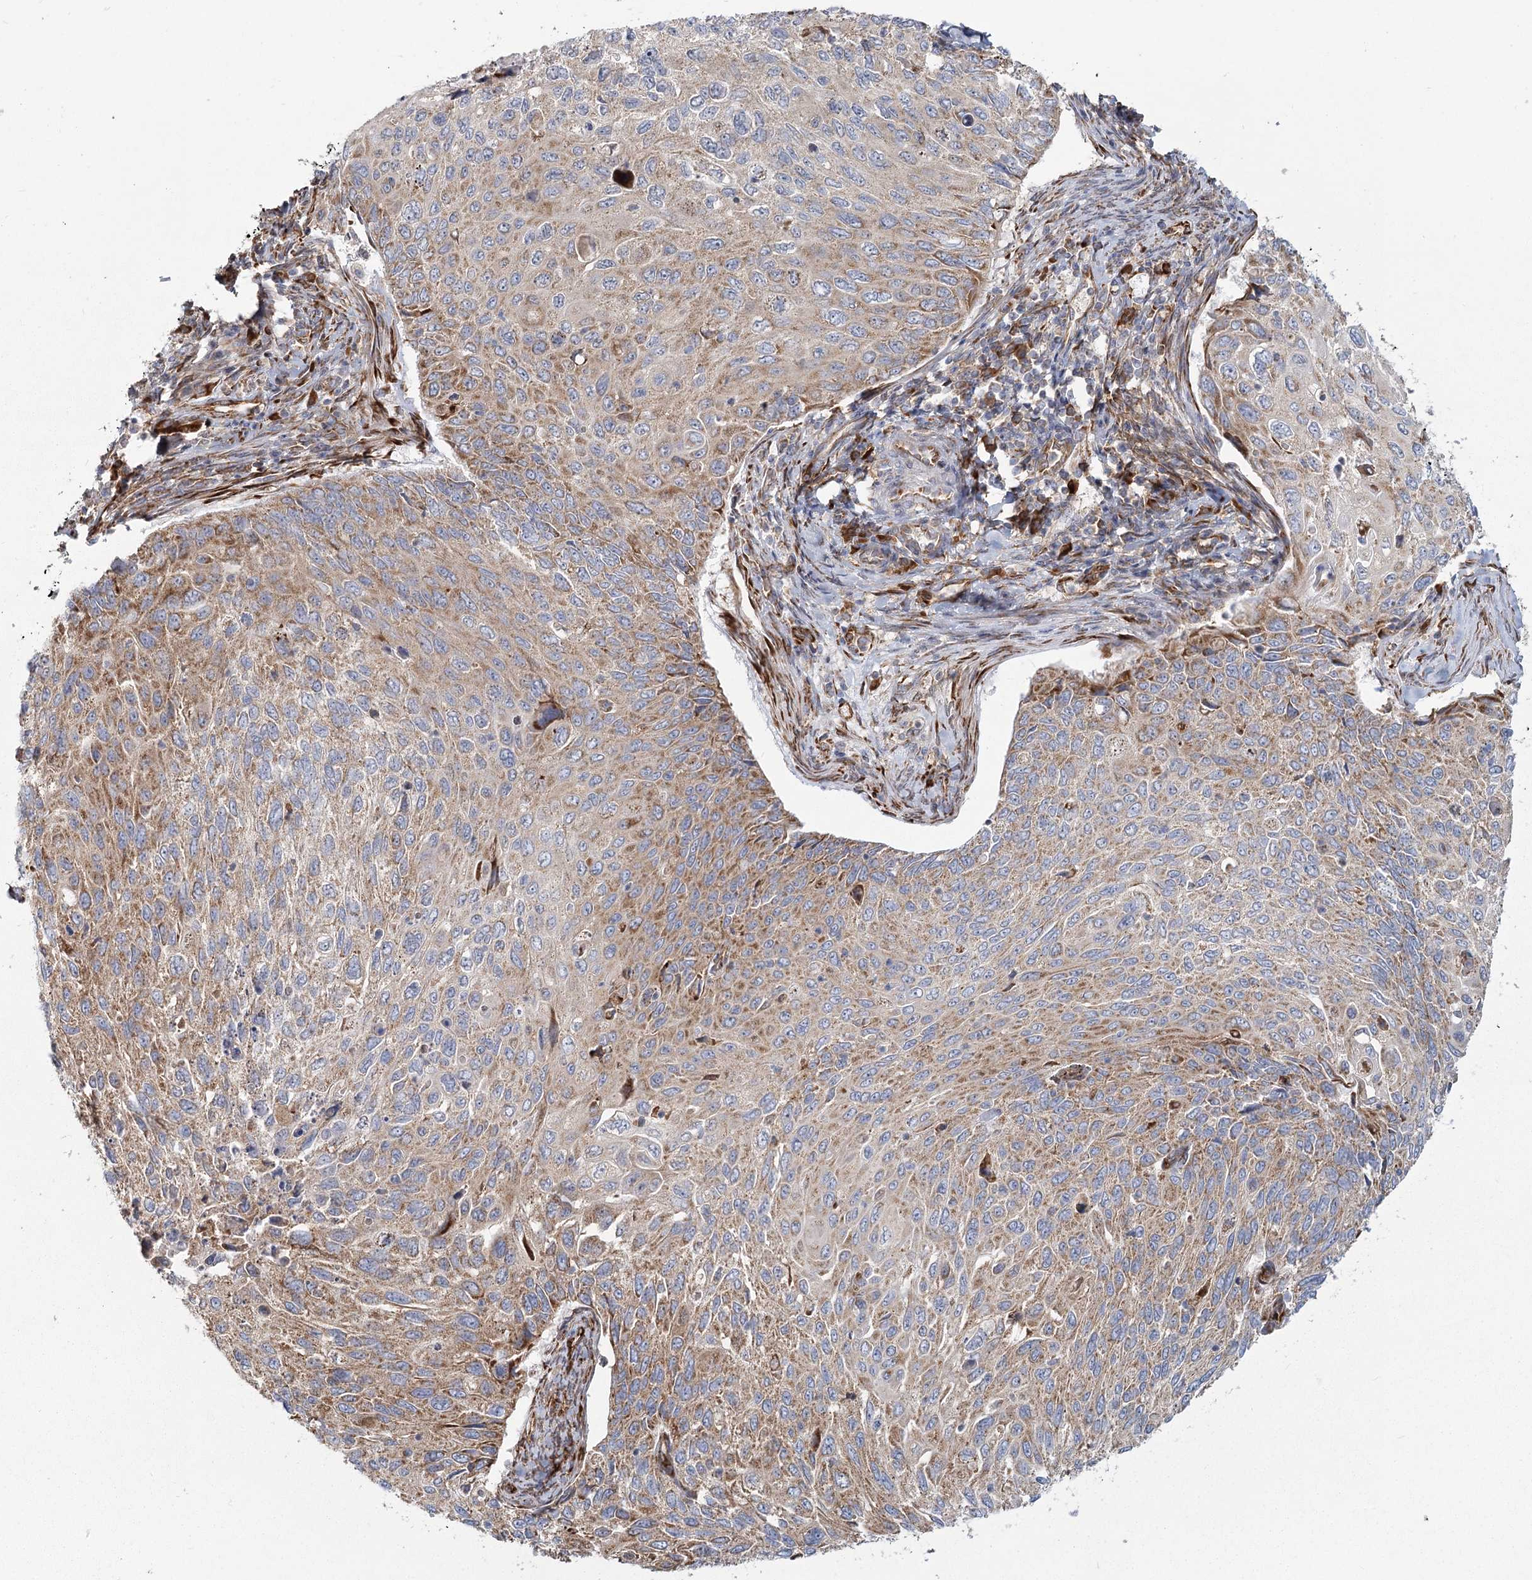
{"staining": {"intensity": "moderate", "quantity": ">75%", "location": "cytoplasmic/membranous"}, "tissue": "cervical cancer", "cell_type": "Tumor cells", "image_type": "cancer", "snomed": [{"axis": "morphology", "description": "Squamous cell carcinoma, NOS"}, {"axis": "topography", "description": "Cervix"}], "caption": "Protein expression by immunohistochemistry (IHC) displays moderate cytoplasmic/membranous expression in about >75% of tumor cells in cervical squamous cell carcinoma.", "gene": "HARS2", "patient": {"sex": "female", "age": 70}}